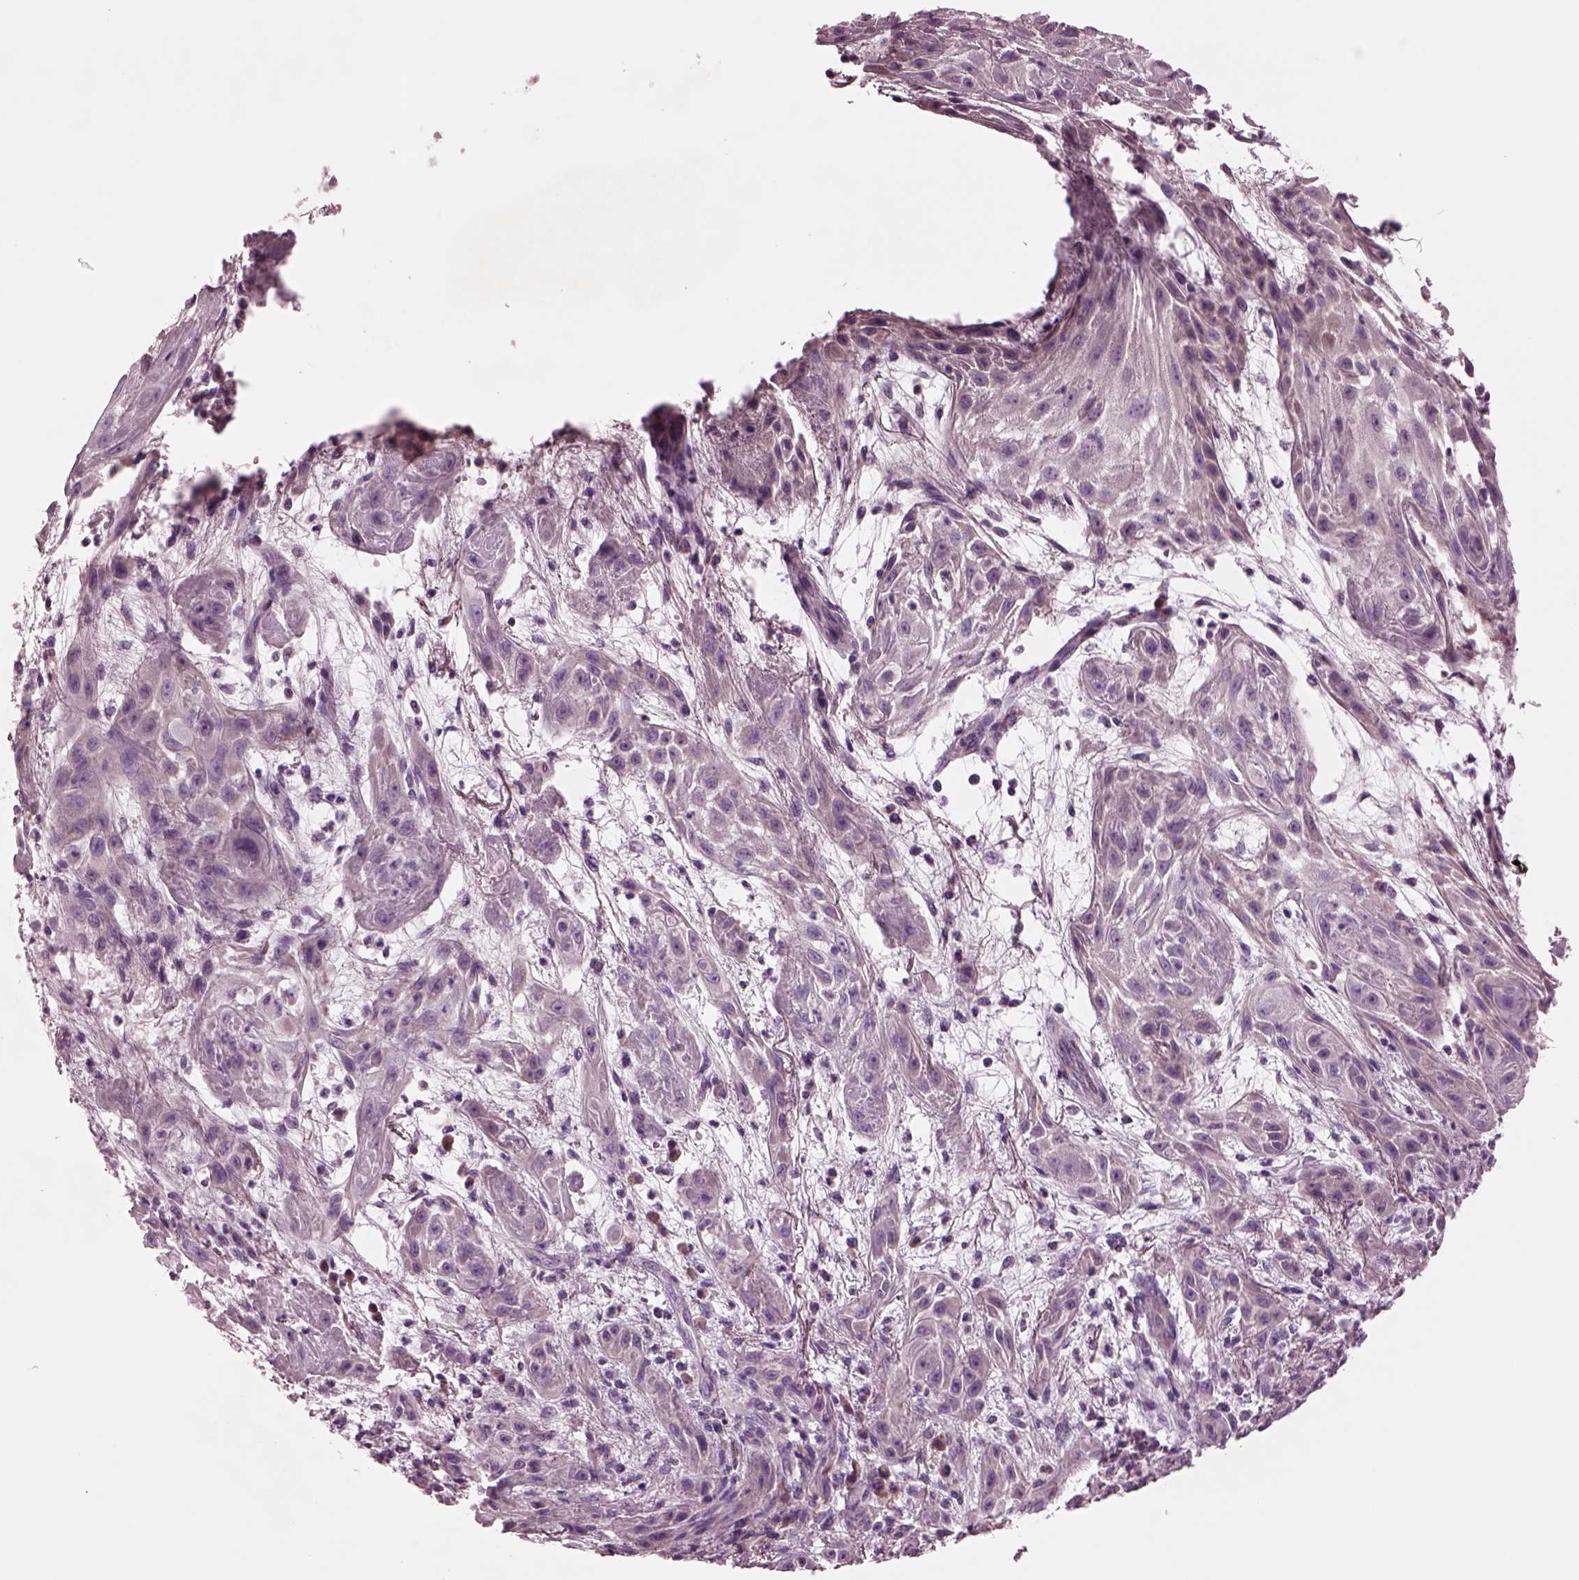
{"staining": {"intensity": "negative", "quantity": "none", "location": "none"}, "tissue": "skin cancer", "cell_type": "Tumor cells", "image_type": "cancer", "snomed": [{"axis": "morphology", "description": "Squamous cell carcinoma, NOS"}, {"axis": "topography", "description": "Skin"}], "caption": "This is an immunohistochemistry micrograph of skin squamous cell carcinoma. There is no expression in tumor cells.", "gene": "AP4M1", "patient": {"sex": "male", "age": 62}}